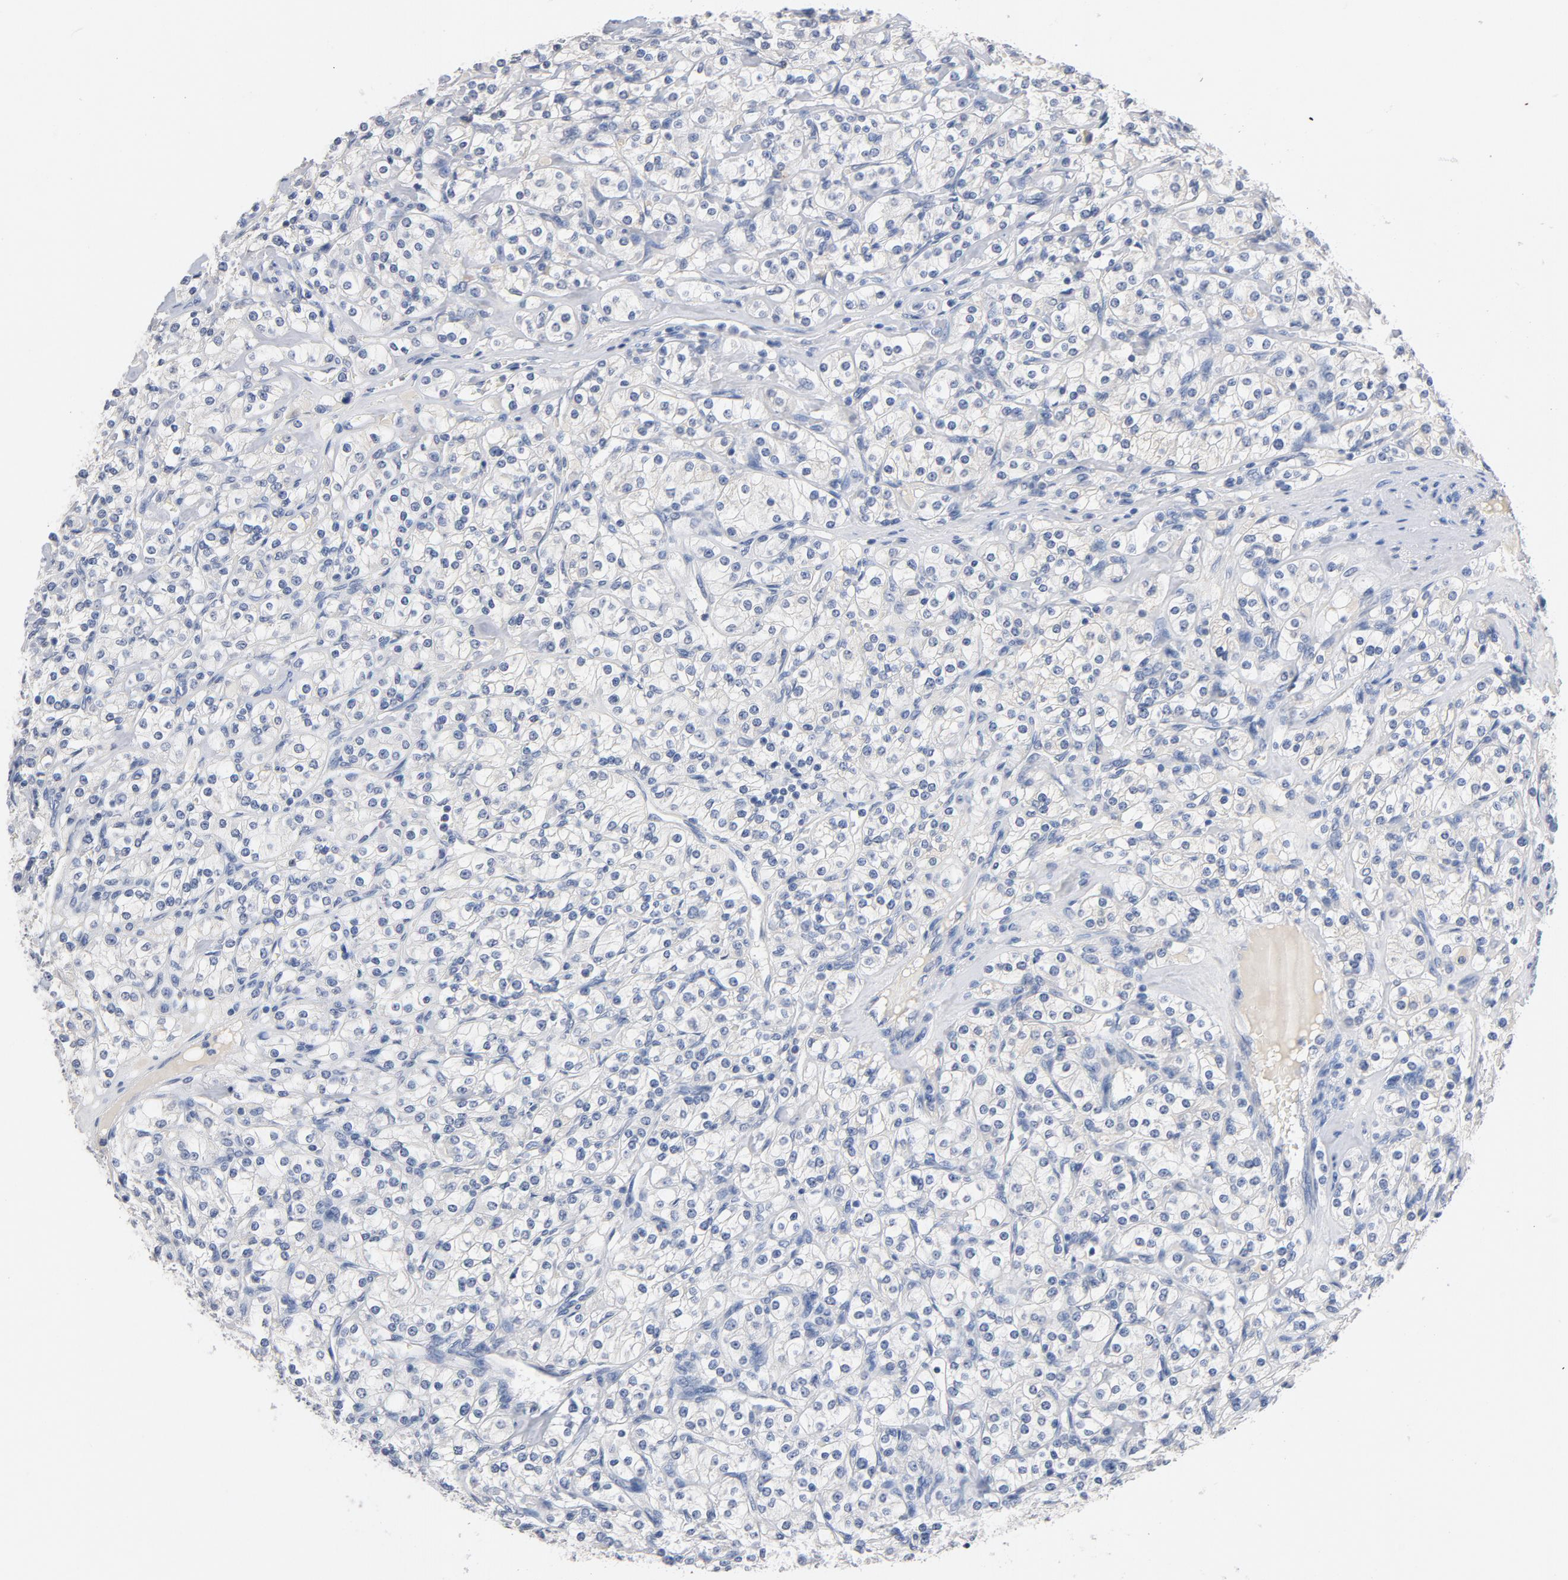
{"staining": {"intensity": "negative", "quantity": "none", "location": "none"}, "tissue": "renal cancer", "cell_type": "Tumor cells", "image_type": "cancer", "snomed": [{"axis": "morphology", "description": "Adenocarcinoma, NOS"}, {"axis": "topography", "description": "Kidney"}], "caption": "A high-resolution histopathology image shows immunohistochemistry (IHC) staining of adenocarcinoma (renal), which exhibits no significant positivity in tumor cells.", "gene": "ZCCHC13", "patient": {"sex": "male", "age": 77}}